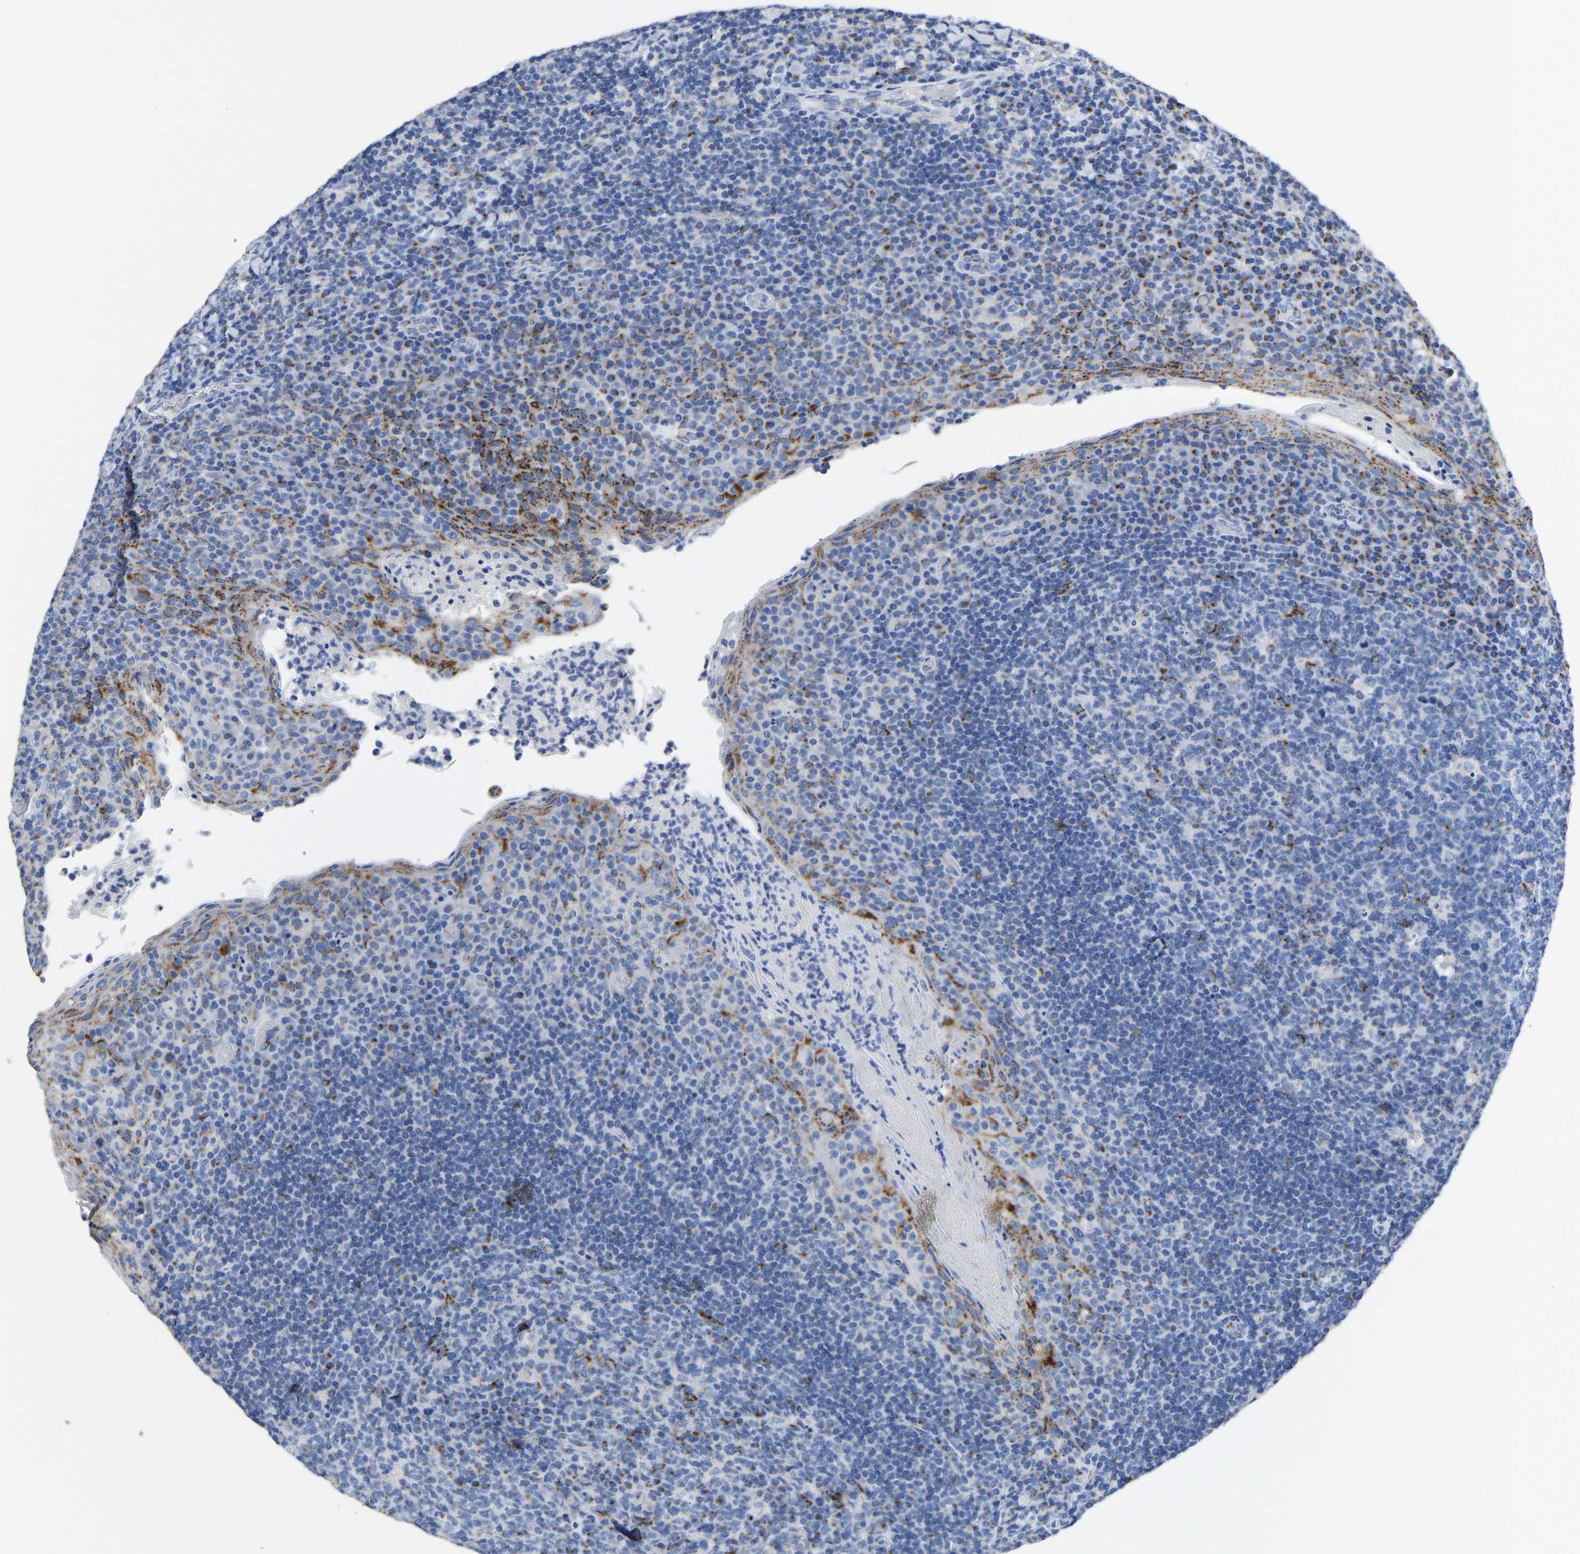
{"staining": {"intensity": "strong", "quantity": "<25%", "location": "cytoplasmic/membranous"}, "tissue": "tonsil", "cell_type": "Germinal center cells", "image_type": "normal", "snomed": [{"axis": "morphology", "description": "Normal tissue, NOS"}, {"axis": "topography", "description": "Tonsil"}], "caption": "Immunohistochemistry photomicrograph of unremarkable tonsil stained for a protein (brown), which displays medium levels of strong cytoplasmic/membranous positivity in about <25% of germinal center cells.", "gene": "TMEM87A", "patient": {"sex": "male", "age": 17}}